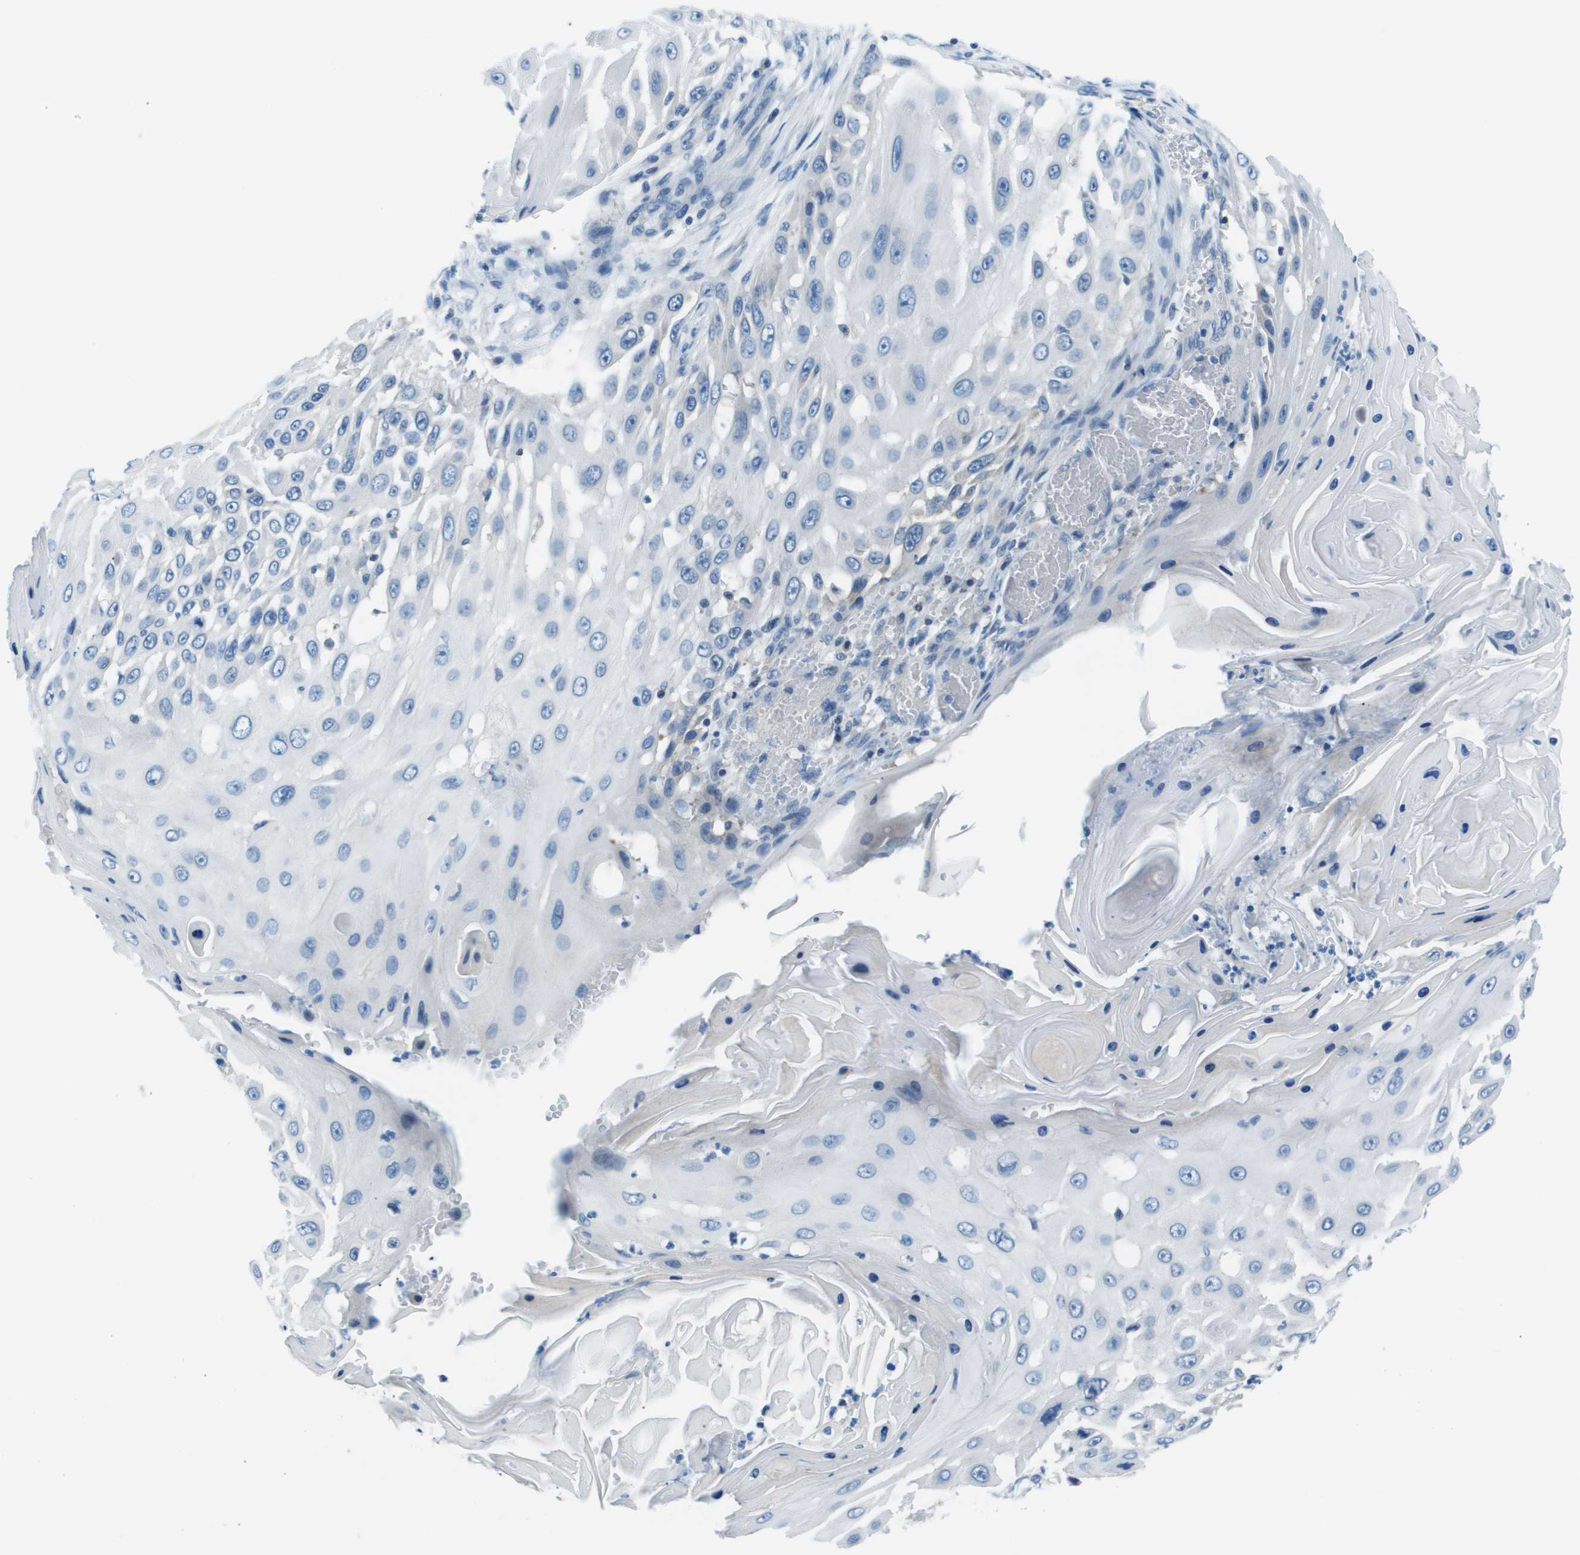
{"staining": {"intensity": "negative", "quantity": "none", "location": "none"}, "tissue": "skin cancer", "cell_type": "Tumor cells", "image_type": "cancer", "snomed": [{"axis": "morphology", "description": "Squamous cell carcinoma, NOS"}, {"axis": "topography", "description": "Skin"}], "caption": "There is no significant staining in tumor cells of squamous cell carcinoma (skin).", "gene": "STIP1", "patient": {"sex": "female", "age": 44}}